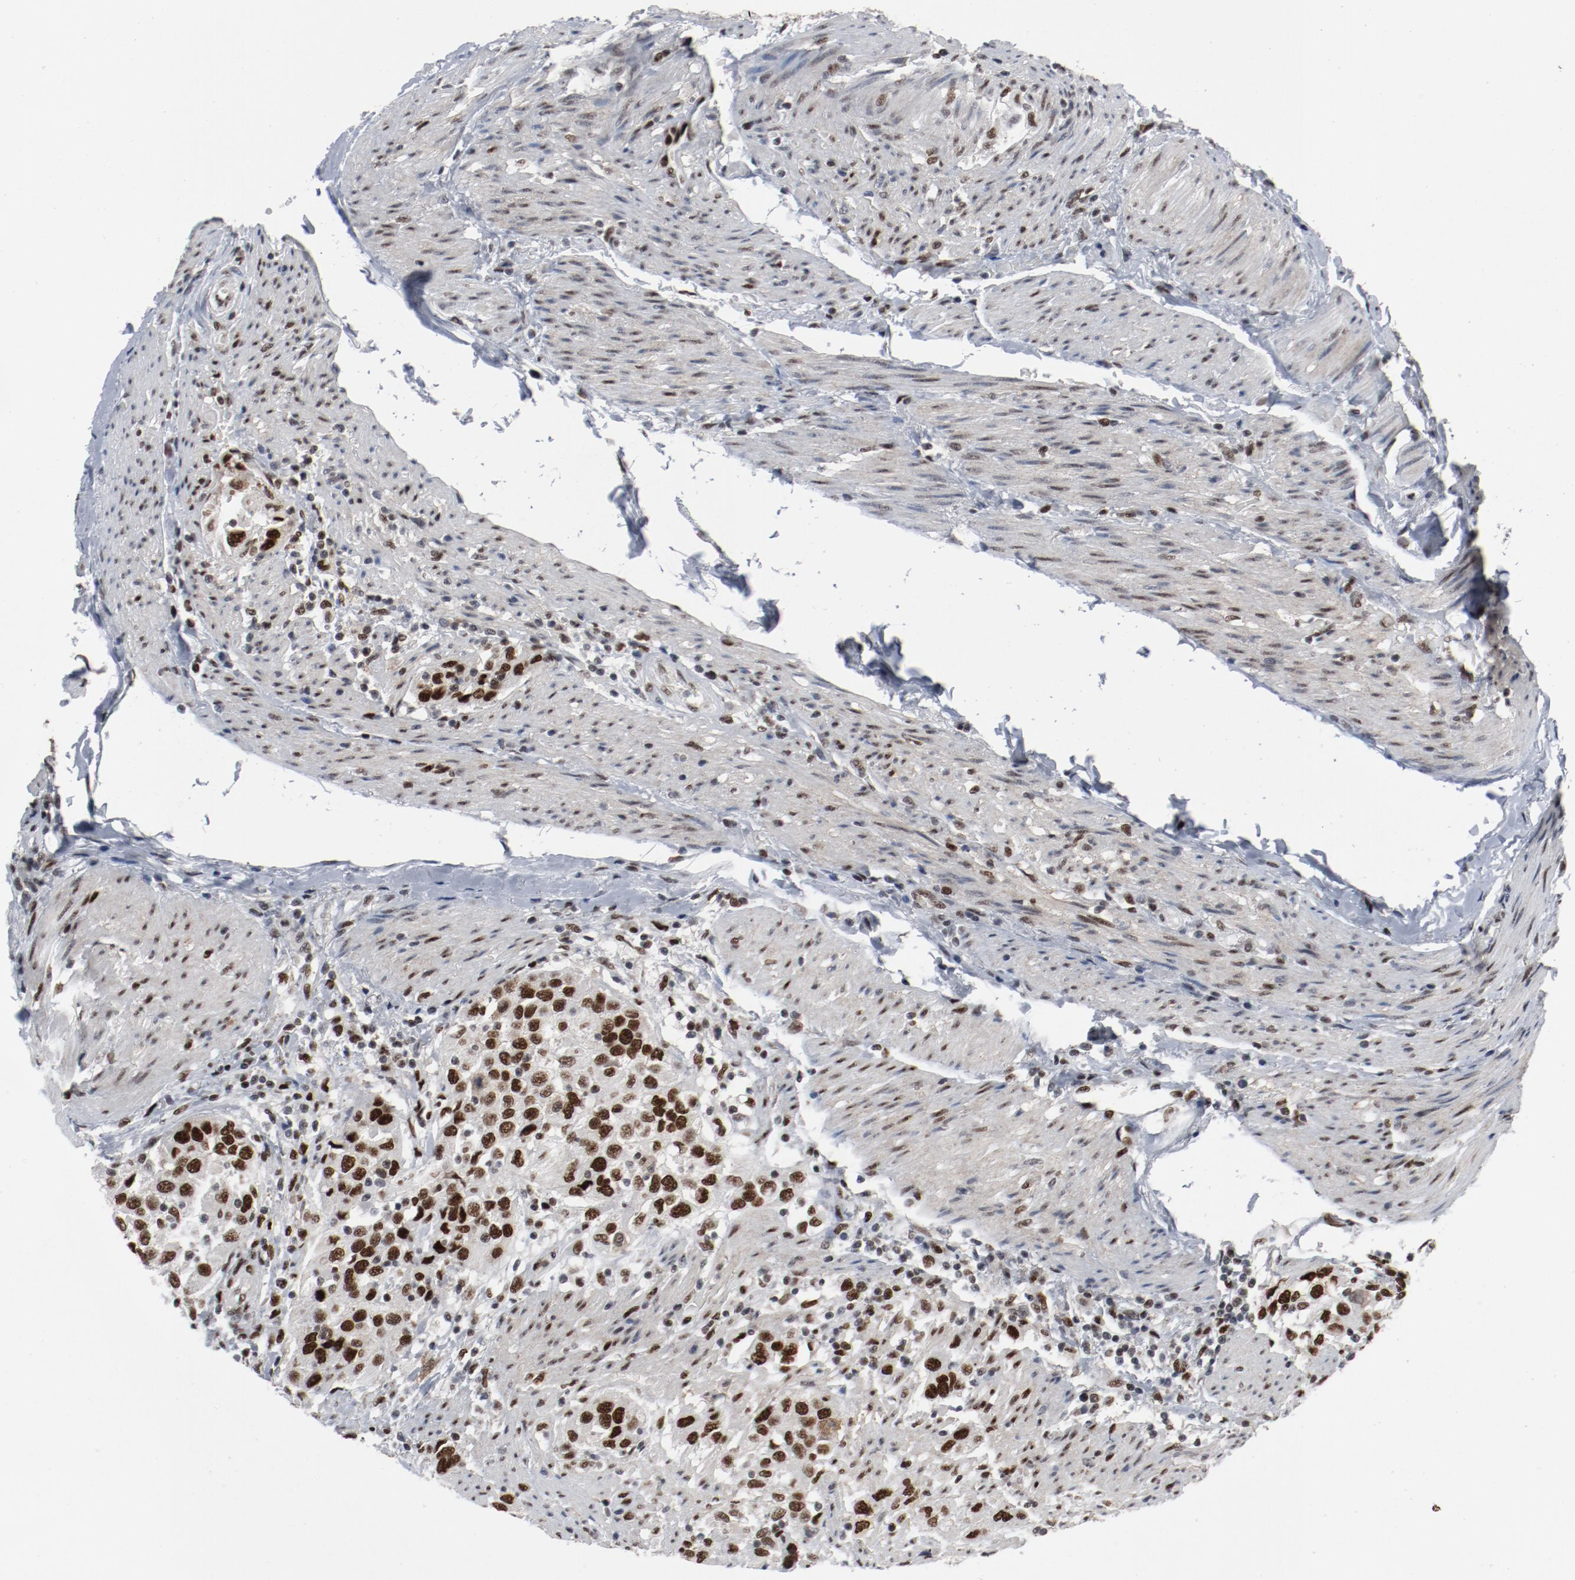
{"staining": {"intensity": "strong", "quantity": ">75%", "location": "nuclear"}, "tissue": "urothelial cancer", "cell_type": "Tumor cells", "image_type": "cancer", "snomed": [{"axis": "morphology", "description": "Urothelial carcinoma, High grade"}, {"axis": "topography", "description": "Urinary bladder"}], "caption": "High-grade urothelial carcinoma was stained to show a protein in brown. There is high levels of strong nuclear staining in about >75% of tumor cells.", "gene": "JMJD6", "patient": {"sex": "female", "age": 80}}